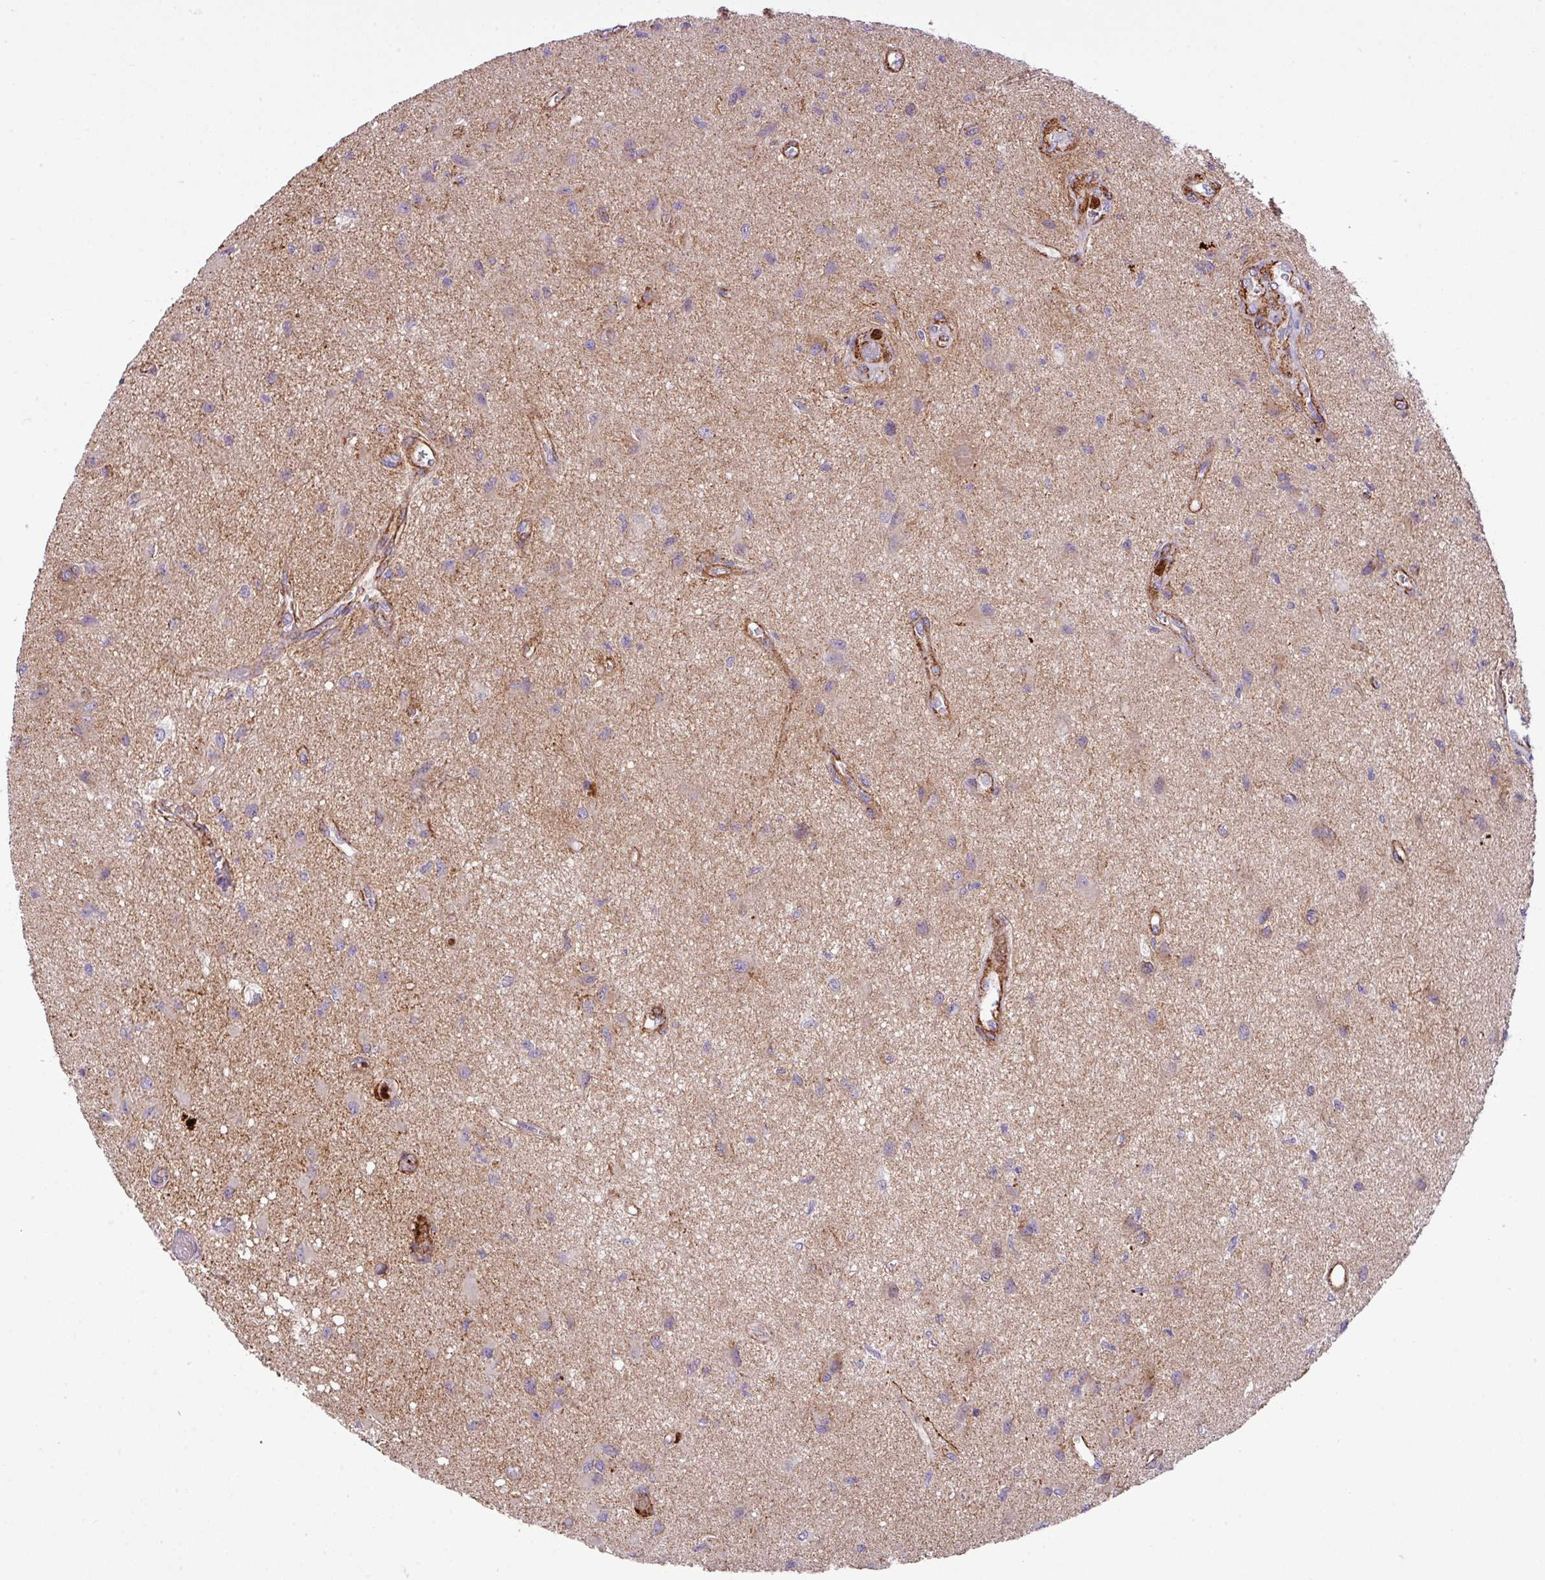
{"staining": {"intensity": "weak", "quantity": "25%-75%", "location": "cytoplasmic/membranous"}, "tissue": "glioma", "cell_type": "Tumor cells", "image_type": "cancer", "snomed": [{"axis": "morphology", "description": "Glioma, malignant, High grade"}, {"axis": "topography", "description": "Brain"}], "caption": "Protein expression analysis of glioma shows weak cytoplasmic/membranous positivity in about 25%-75% of tumor cells.", "gene": "FAM47E", "patient": {"sex": "male", "age": 67}}